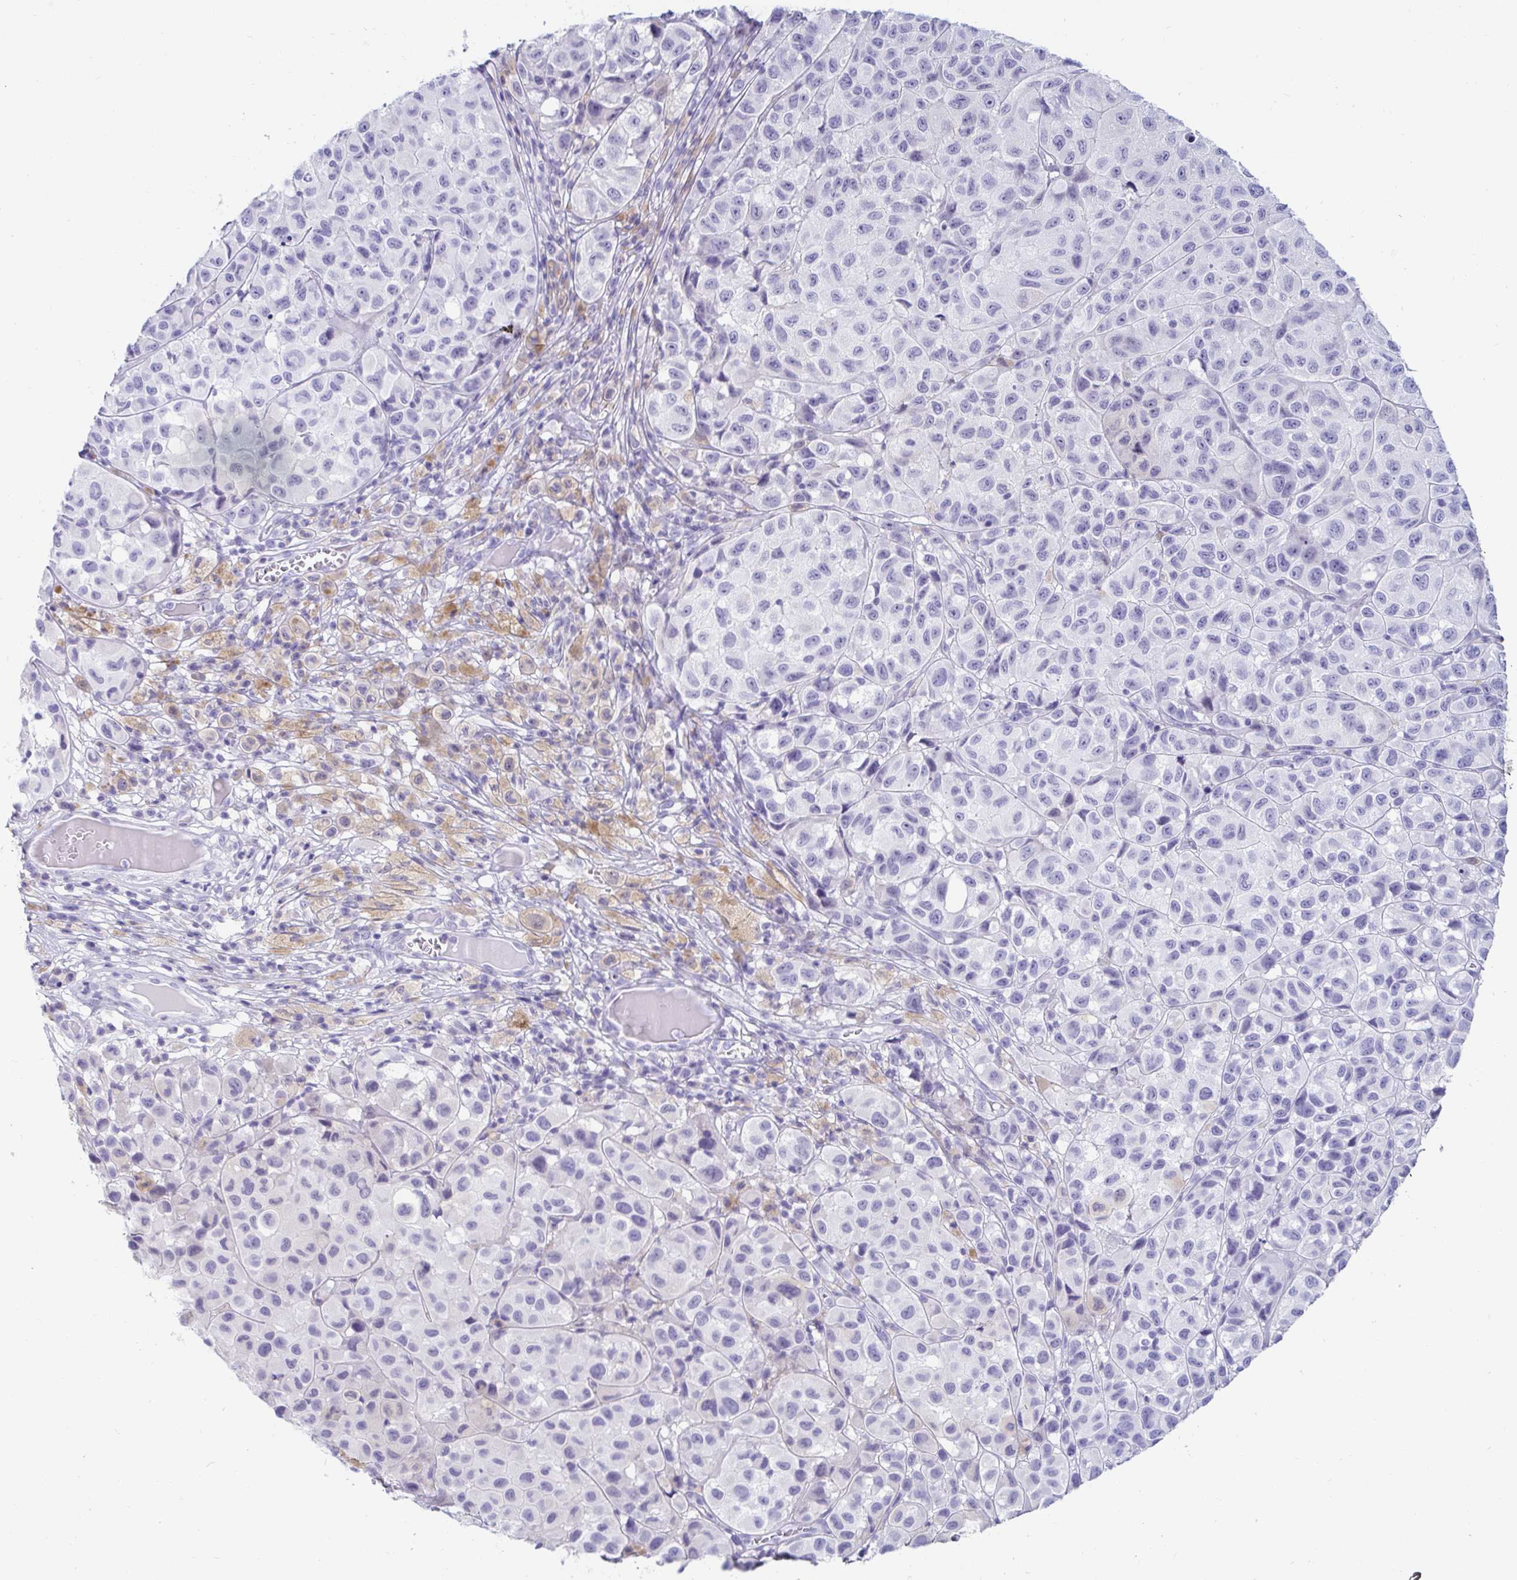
{"staining": {"intensity": "negative", "quantity": "none", "location": "none"}, "tissue": "melanoma", "cell_type": "Tumor cells", "image_type": "cancer", "snomed": [{"axis": "morphology", "description": "Malignant melanoma, NOS"}, {"axis": "topography", "description": "Skin"}], "caption": "High magnification brightfield microscopy of malignant melanoma stained with DAB (3,3'-diaminobenzidine) (brown) and counterstained with hematoxylin (blue): tumor cells show no significant expression.", "gene": "C4orf17", "patient": {"sex": "male", "age": 93}}